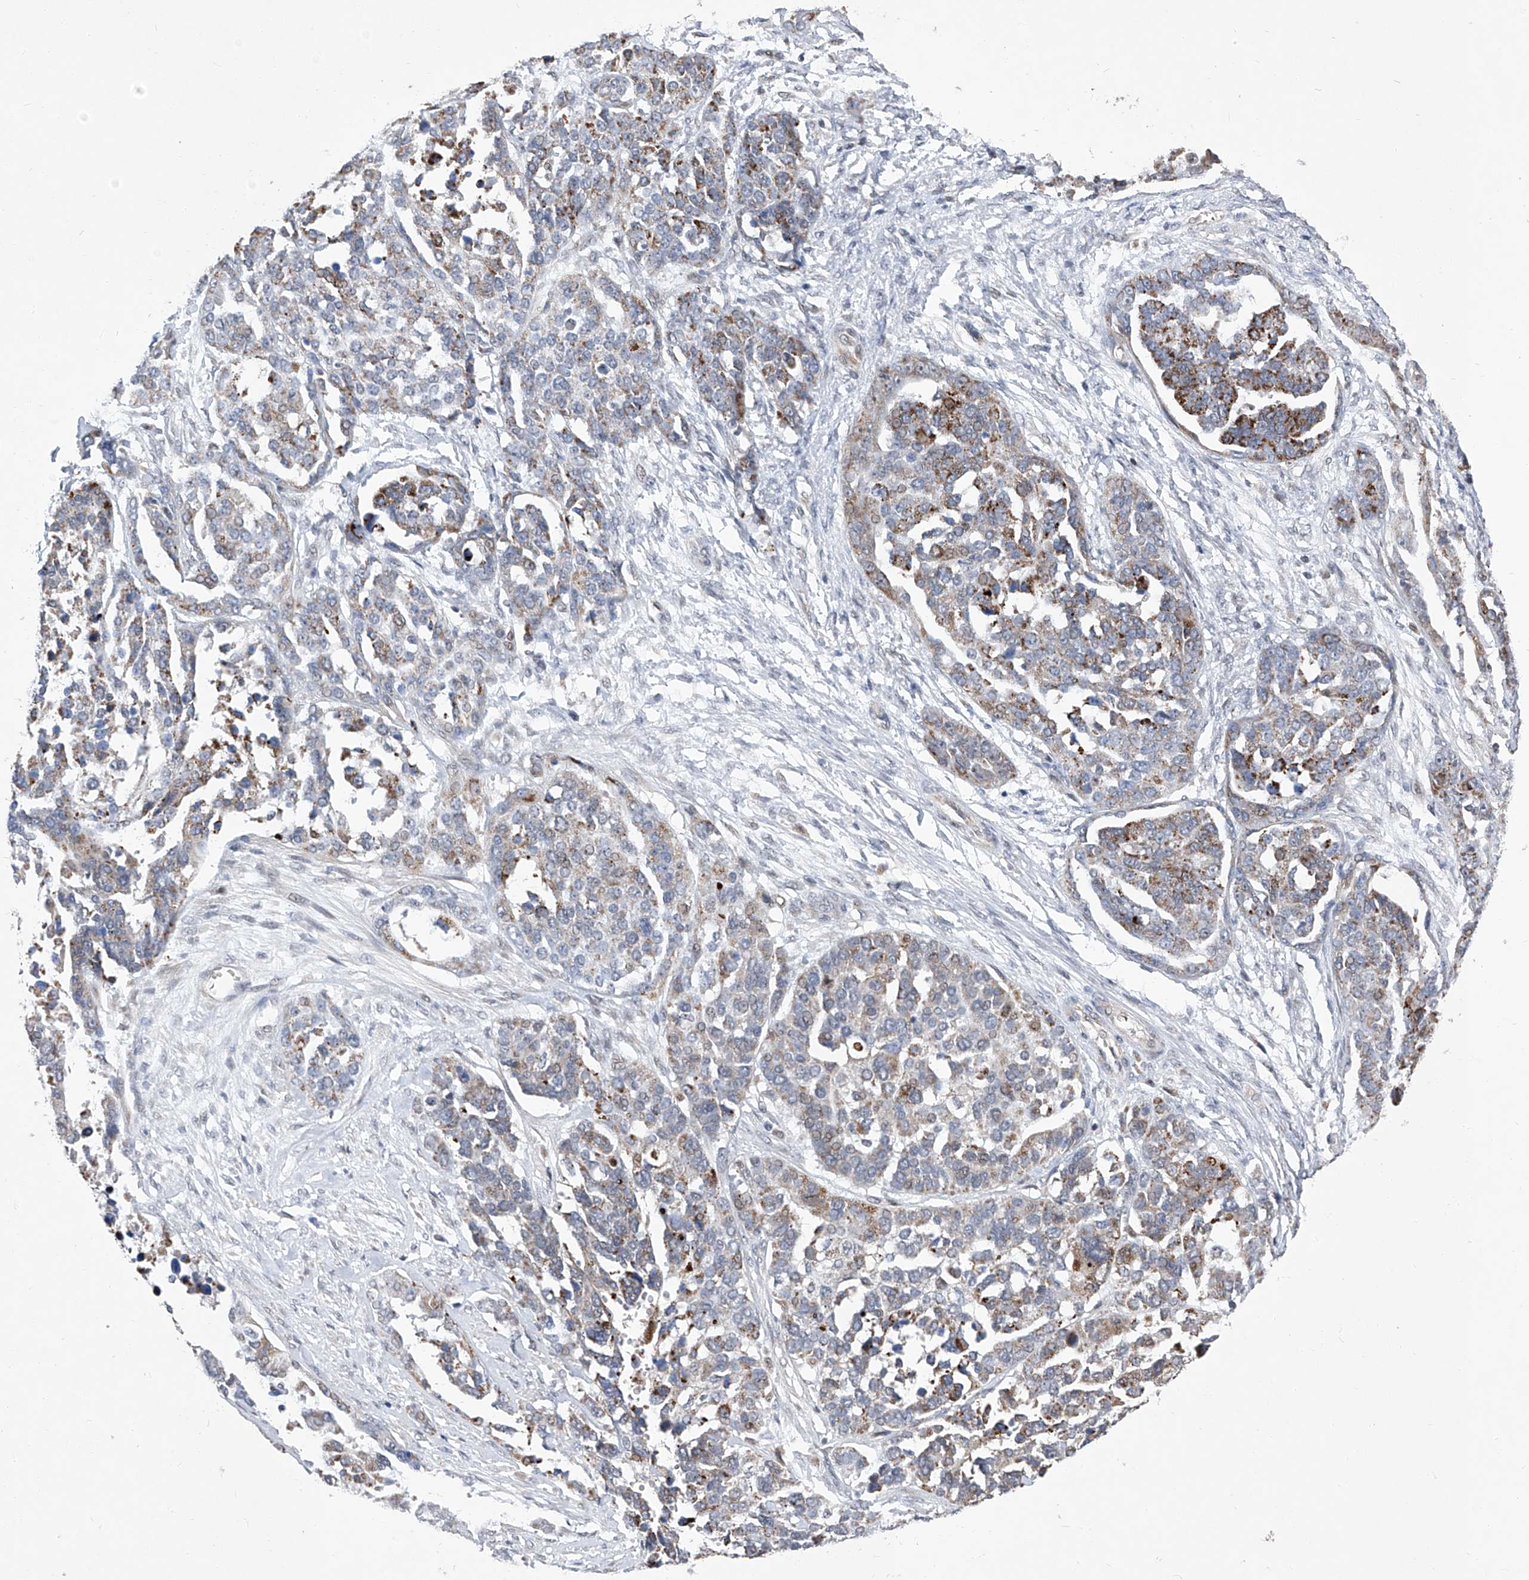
{"staining": {"intensity": "moderate", "quantity": "25%-75%", "location": "cytoplasmic/membranous"}, "tissue": "ovarian cancer", "cell_type": "Tumor cells", "image_type": "cancer", "snomed": [{"axis": "morphology", "description": "Cystadenocarcinoma, serous, NOS"}, {"axis": "topography", "description": "Ovary"}], "caption": "Immunohistochemistry of ovarian cancer (serous cystadenocarcinoma) exhibits medium levels of moderate cytoplasmic/membranous expression in about 25%-75% of tumor cells.", "gene": "FARP2", "patient": {"sex": "female", "age": 44}}